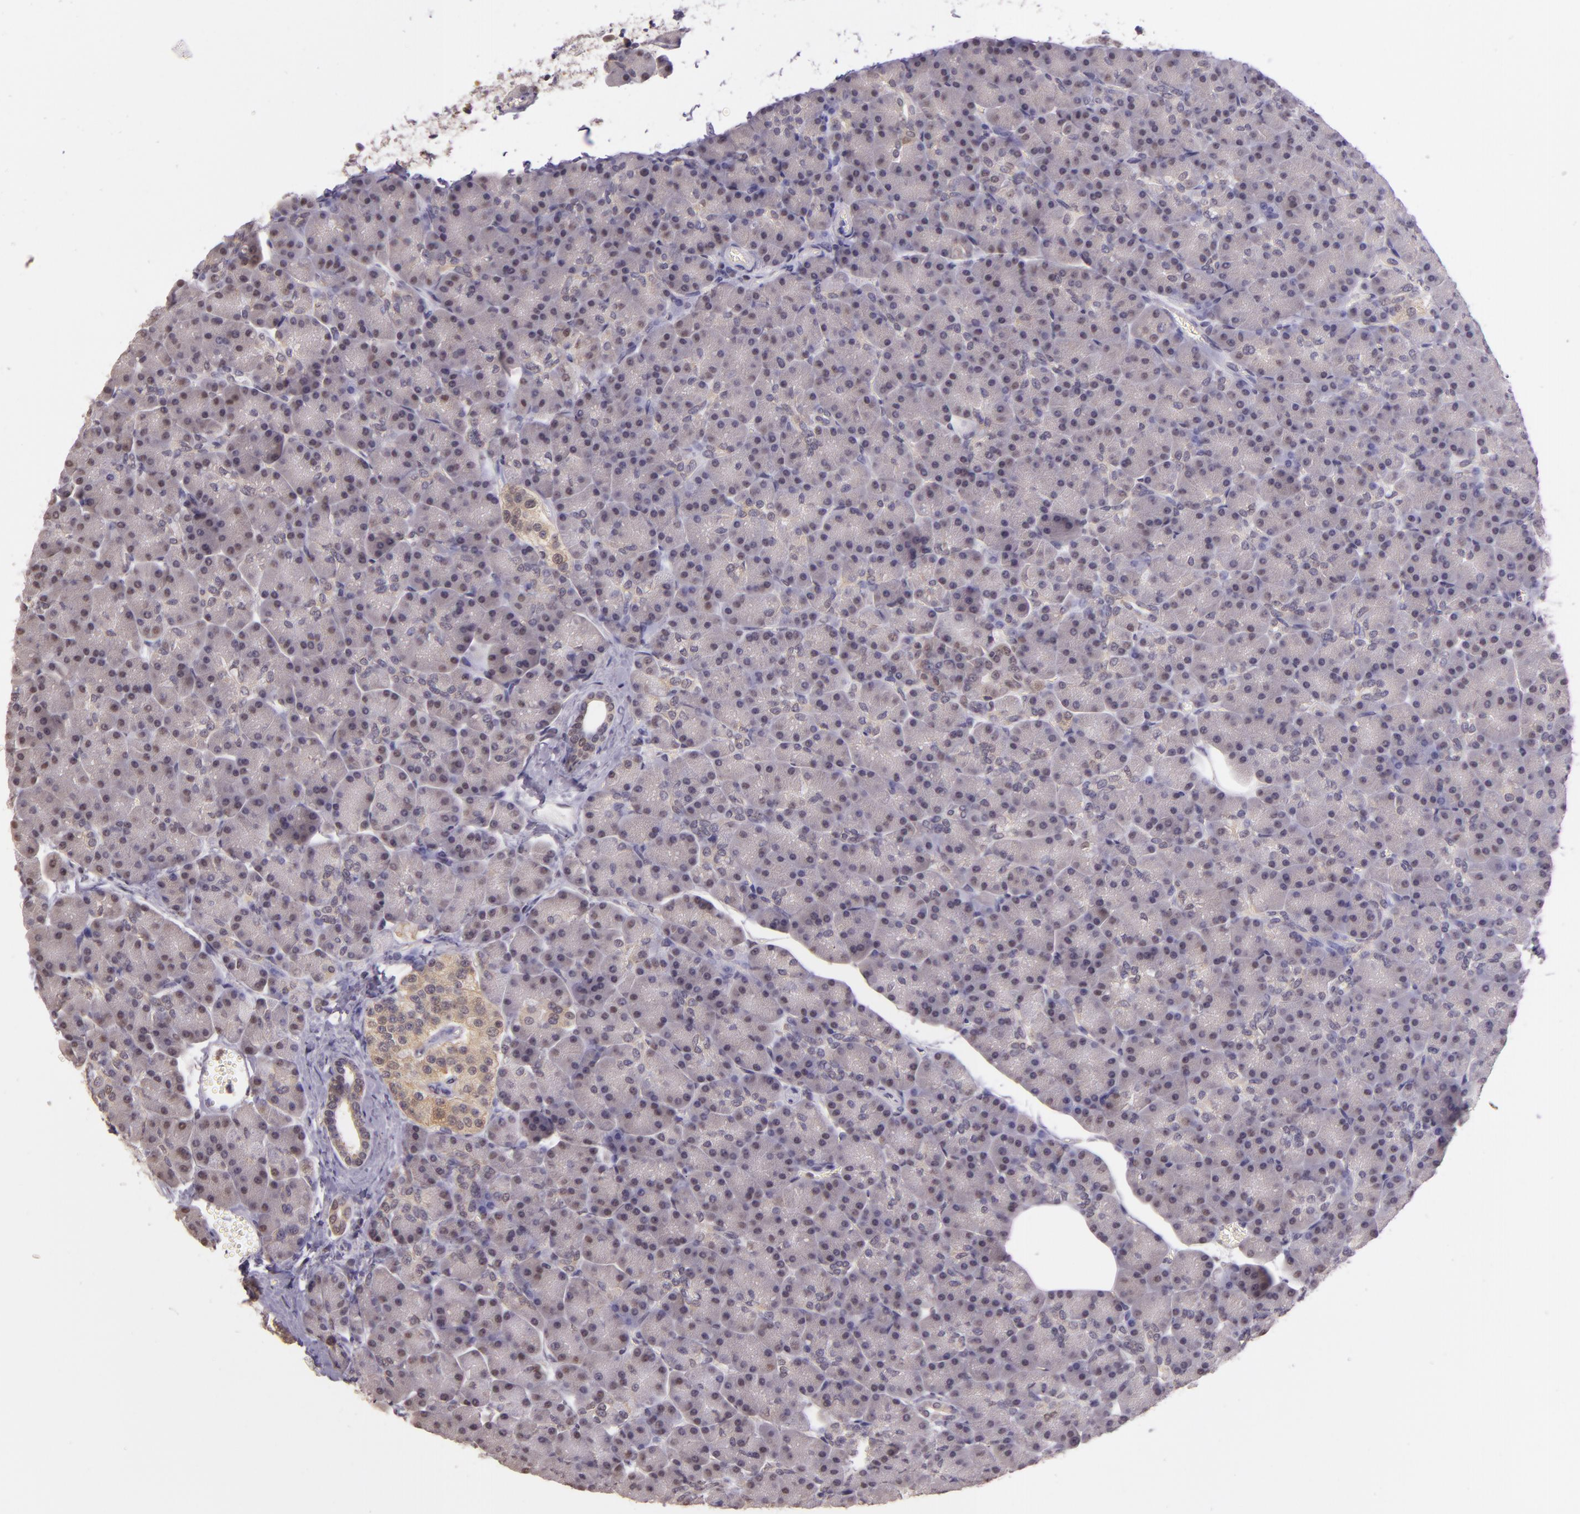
{"staining": {"intensity": "moderate", "quantity": "25%-75%", "location": "cytoplasmic/membranous,nuclear"}, "tissue": "pancreas", "cell_type": "Exocrine glandular cells", "image_type": "normal", "snomed": [{"axis": "morphology", "description": "Normal tissue, NOS"}, {"axis": "topography", "description": "Pancreas"}], "caption": "The histopathology image shows staining of benign pancreas, revealing moderate cytoplasmic/membranous,nuclear protein positivity (brown color) within exocrine glandular cells.", "gene": "HSPA8", "patient": {"sex": "female", "age": 43}}